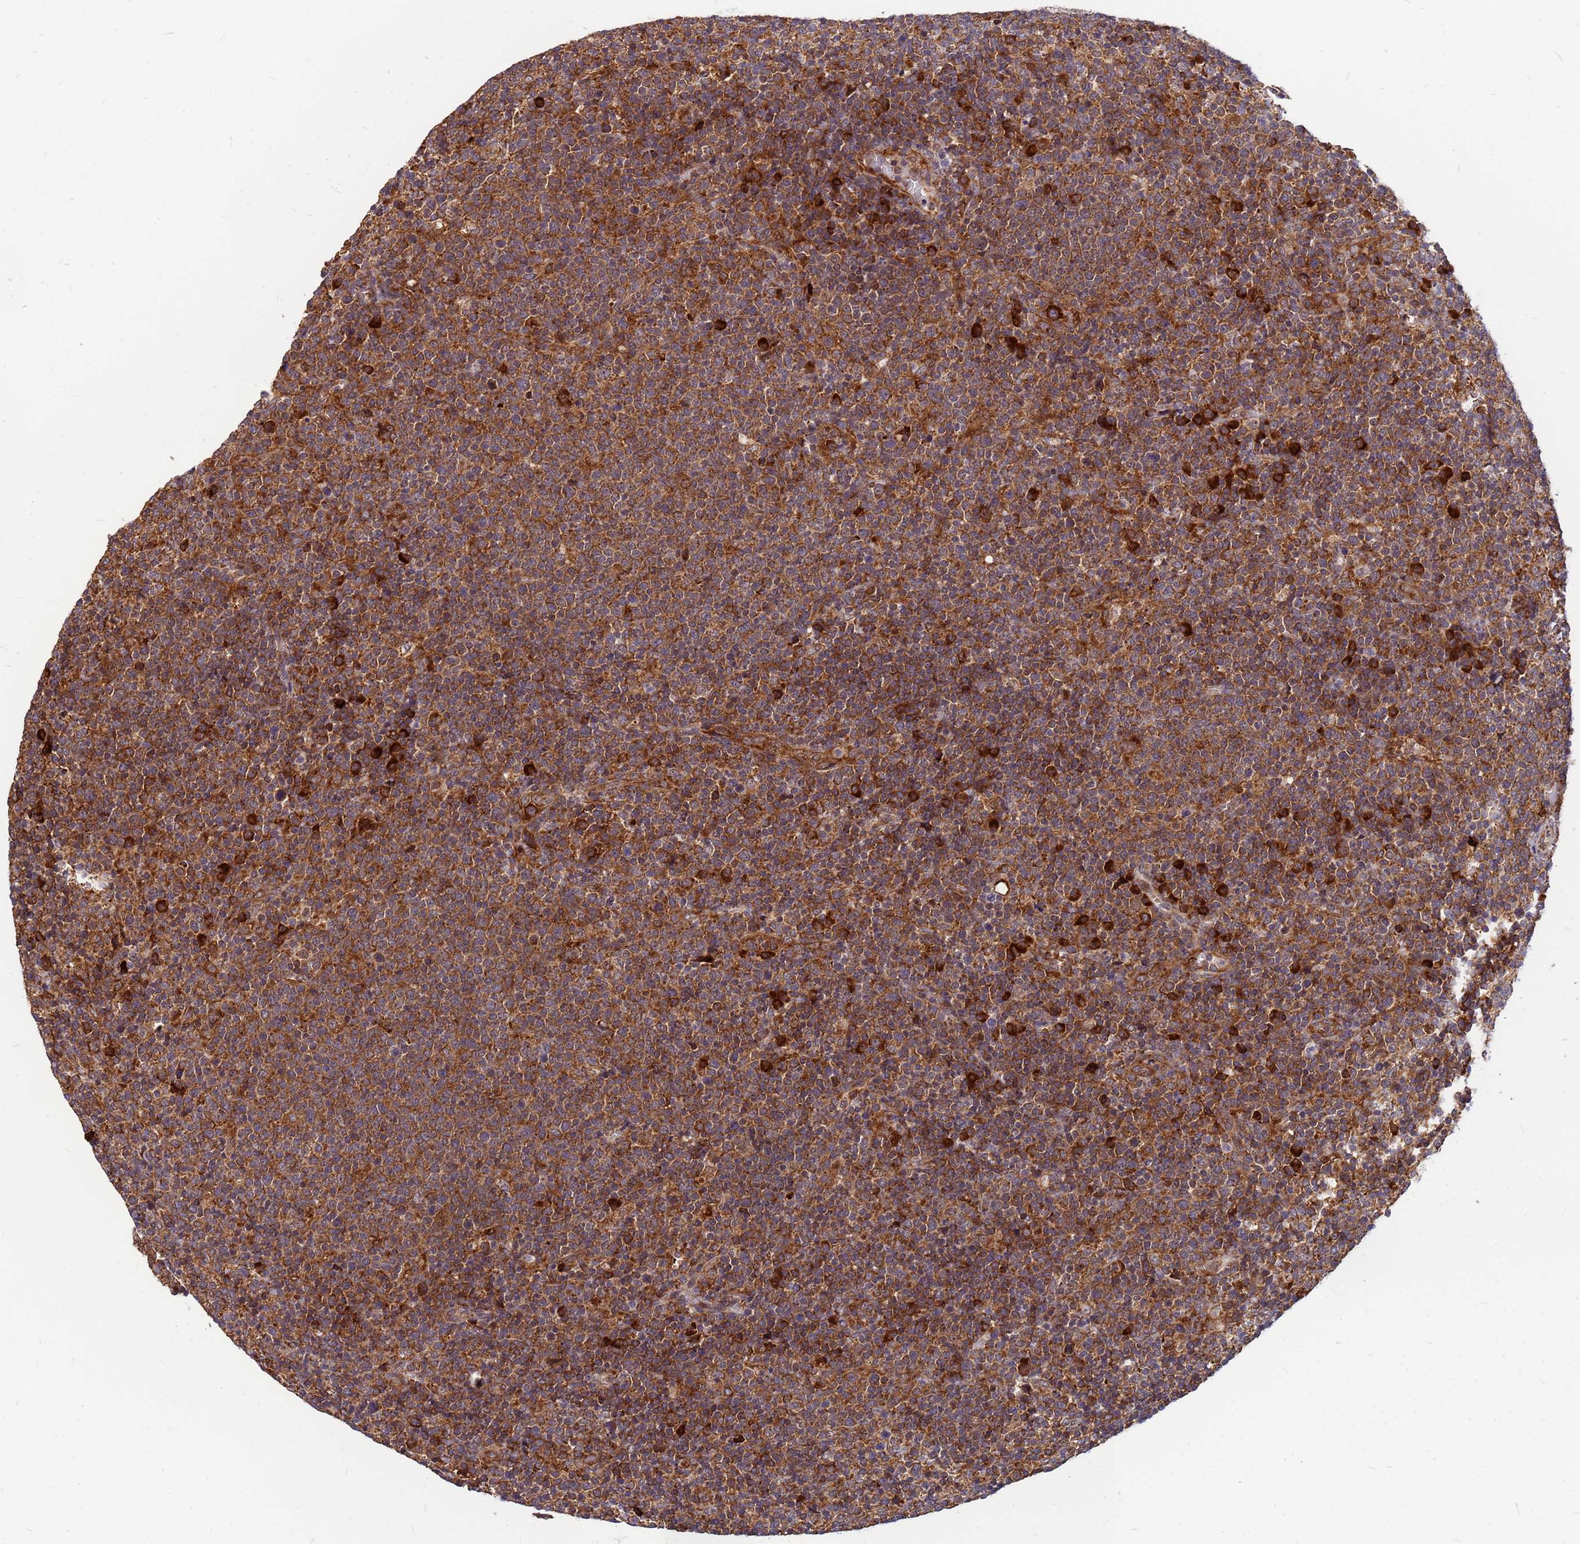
{"staining": {"intensity": "moderate", "quantity": ">75%", "location": "cytoplasmic/membranous"}, "tissue": "lymphoma", "cell_type": "Tumor cells", "image_type": "cancer", "snomed": [{"axis": "morphology", "description": "Malignant lymphoma, non-Hodgkin's type, High grade"}, {"axis": "topography", "description": "Lymph node"}], "caption": "High-grade malignant lymphoma, non-Hodgkin's type was stained to show a protein in brown. There is medium levels of moderate cytoplasmic/membranous expression in about >75% of tumor cells.", "gene": "RPL8", "patient": {"sex": "male", "age": 61}}